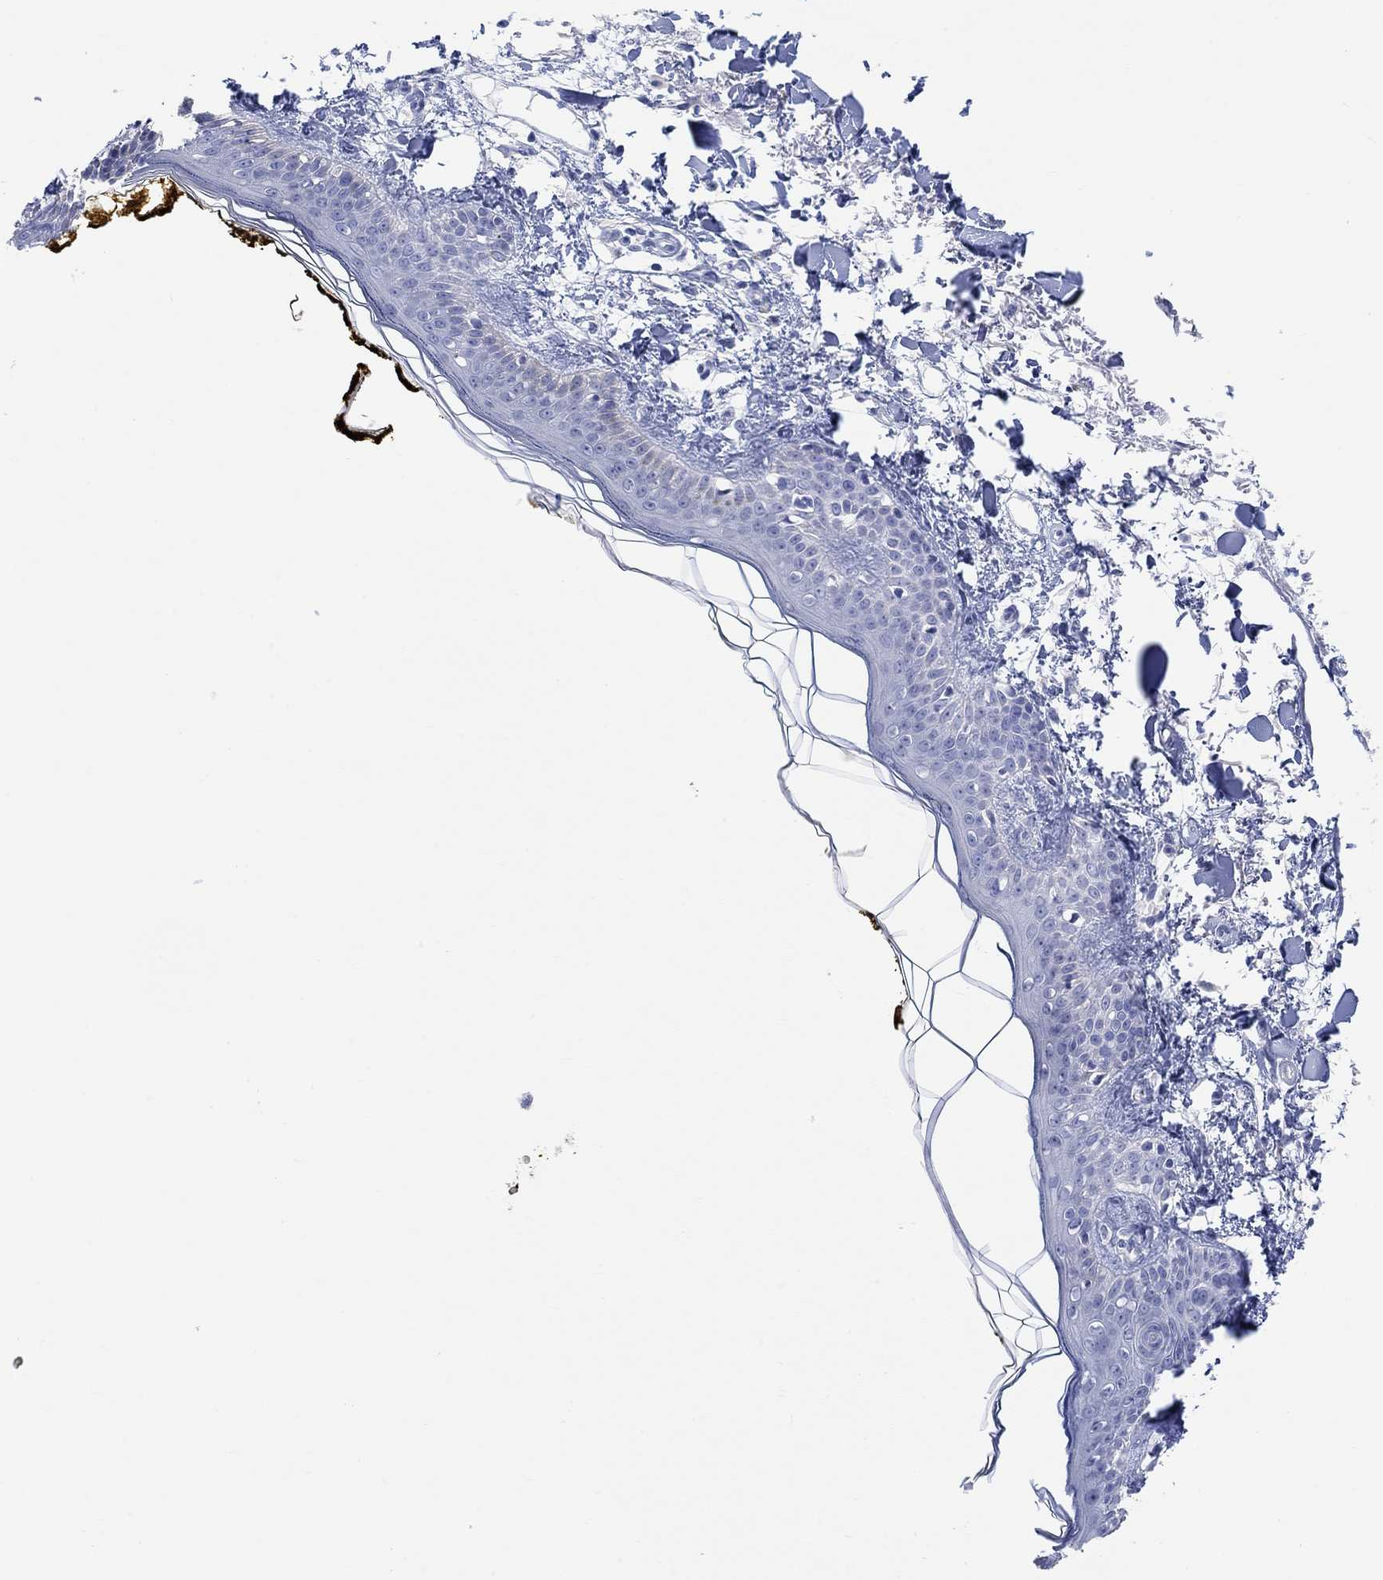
{"staining": {"intensity": "negative", "quantity": "none", "location": "none"}, "tissue": "skin", "cell_type": "Fibroblasts", "image_type": "normal", "snomed": [{"axis": "morphology", "description": "Normal tissue, NOS"}, {"axis": "topography", "description": "Skin"}], "caption": "This histopathology image is of unremarkable skin stained with immunohistochemistry (IHC) to label a protein in brown with the nuclei are counter-stained blue. There is no expression in fibroblasts. The staining is performed using DAB brown chromogen with nuclei counter-stained in using hematoxylin.", "gene": "XIRP2", "patient": {"sex": "male", "age": 76}}